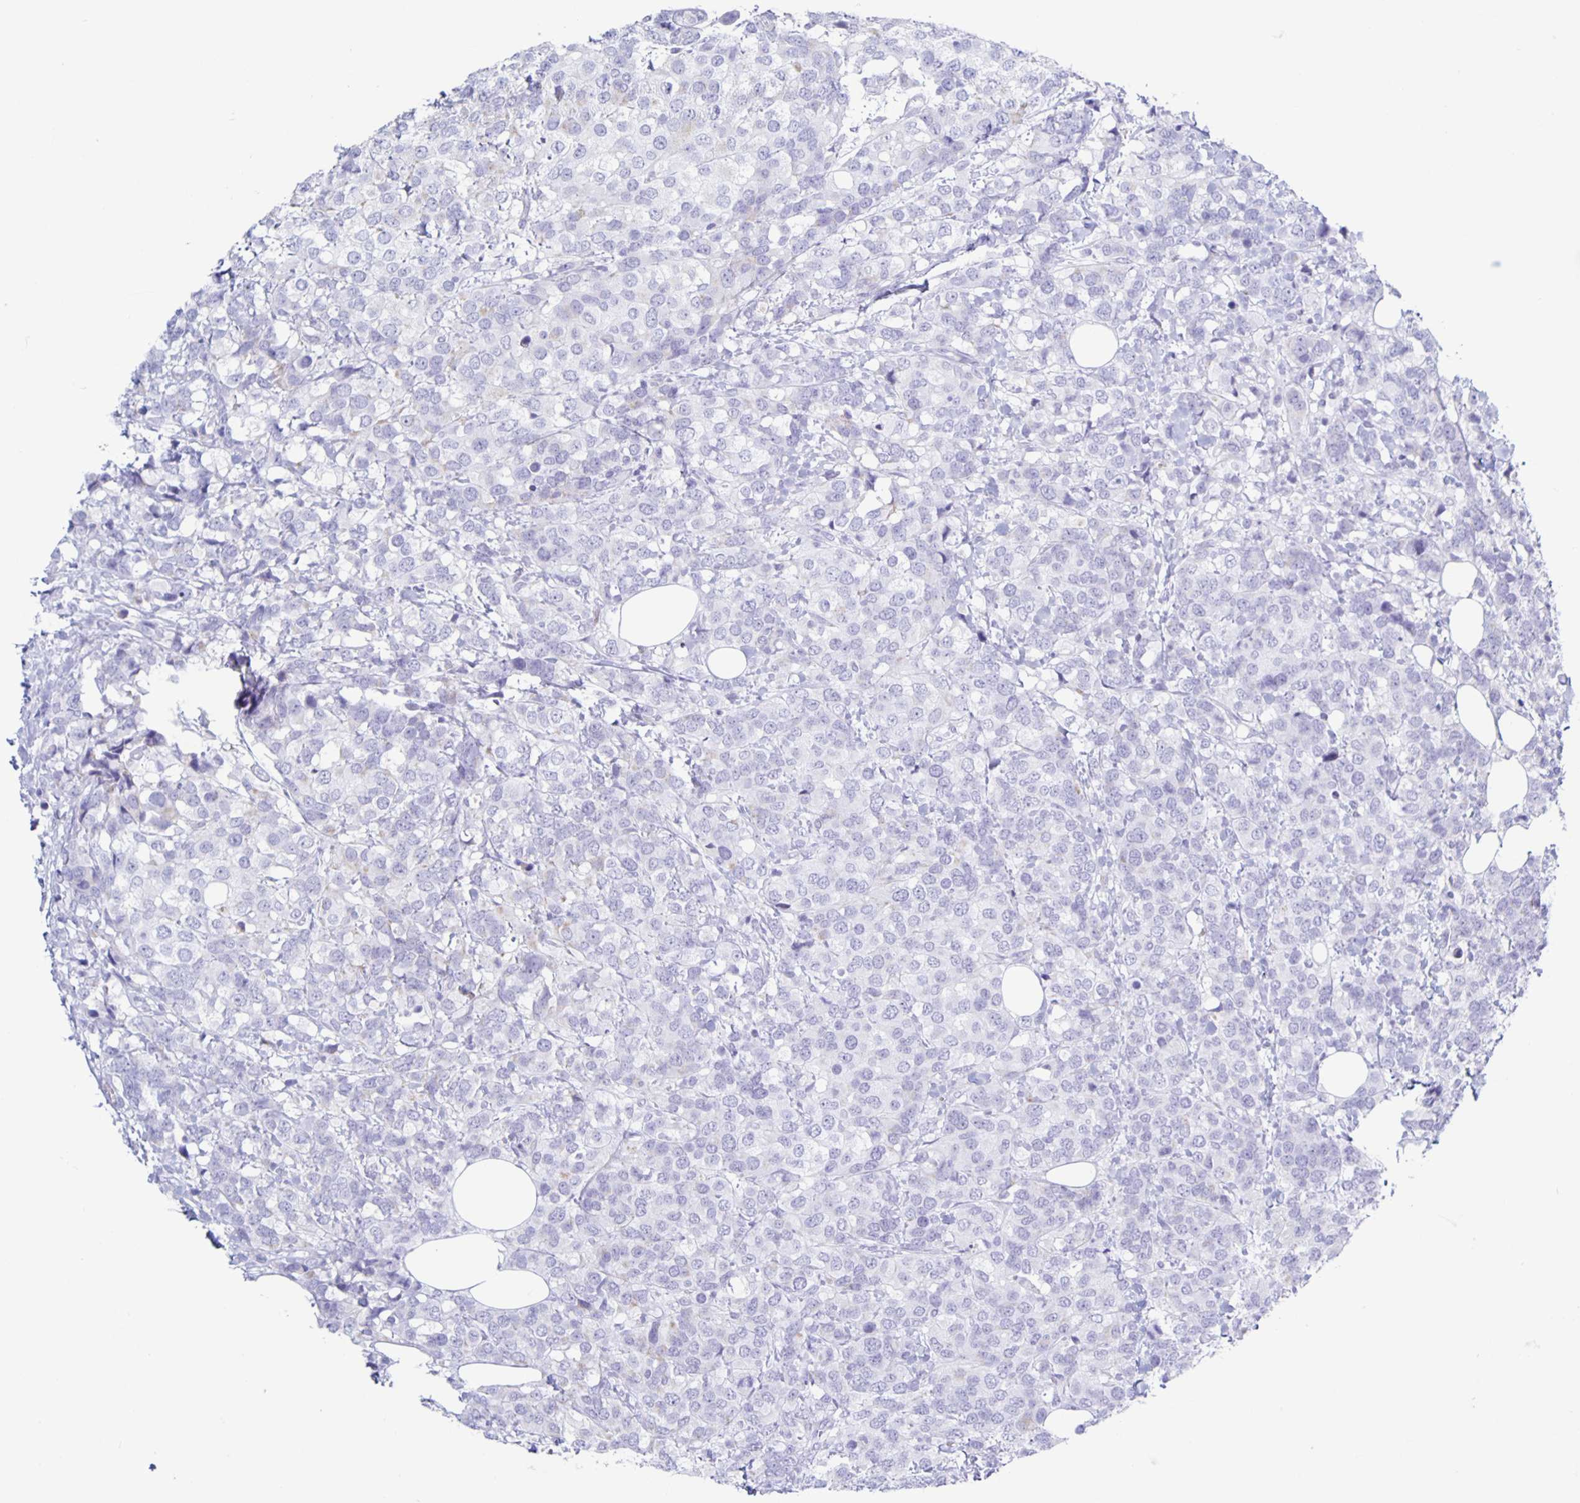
{"staining": {"intensity": "negative", "quantity": "none", "location": "none"}, "tissue": "breast cancer", "cell_type": "Tumor cells", "image_type": "cancer", "snomed": [{"axis": "morphology", "description": "Lobular carcinoma"}, {"axis": "topography", "description": "Breast"}], "caption": "Breast cancer (lobular carcinoma) was stained to show a protein in brown. There is no significant positivity in tumor cells. (Stains: DAB IHC with hematoxylin counter stain, Microscopy: brightfield microscopy at high magnification).", "gene": "CT45A5", "patient": {"sex": "female", "age": 59}}